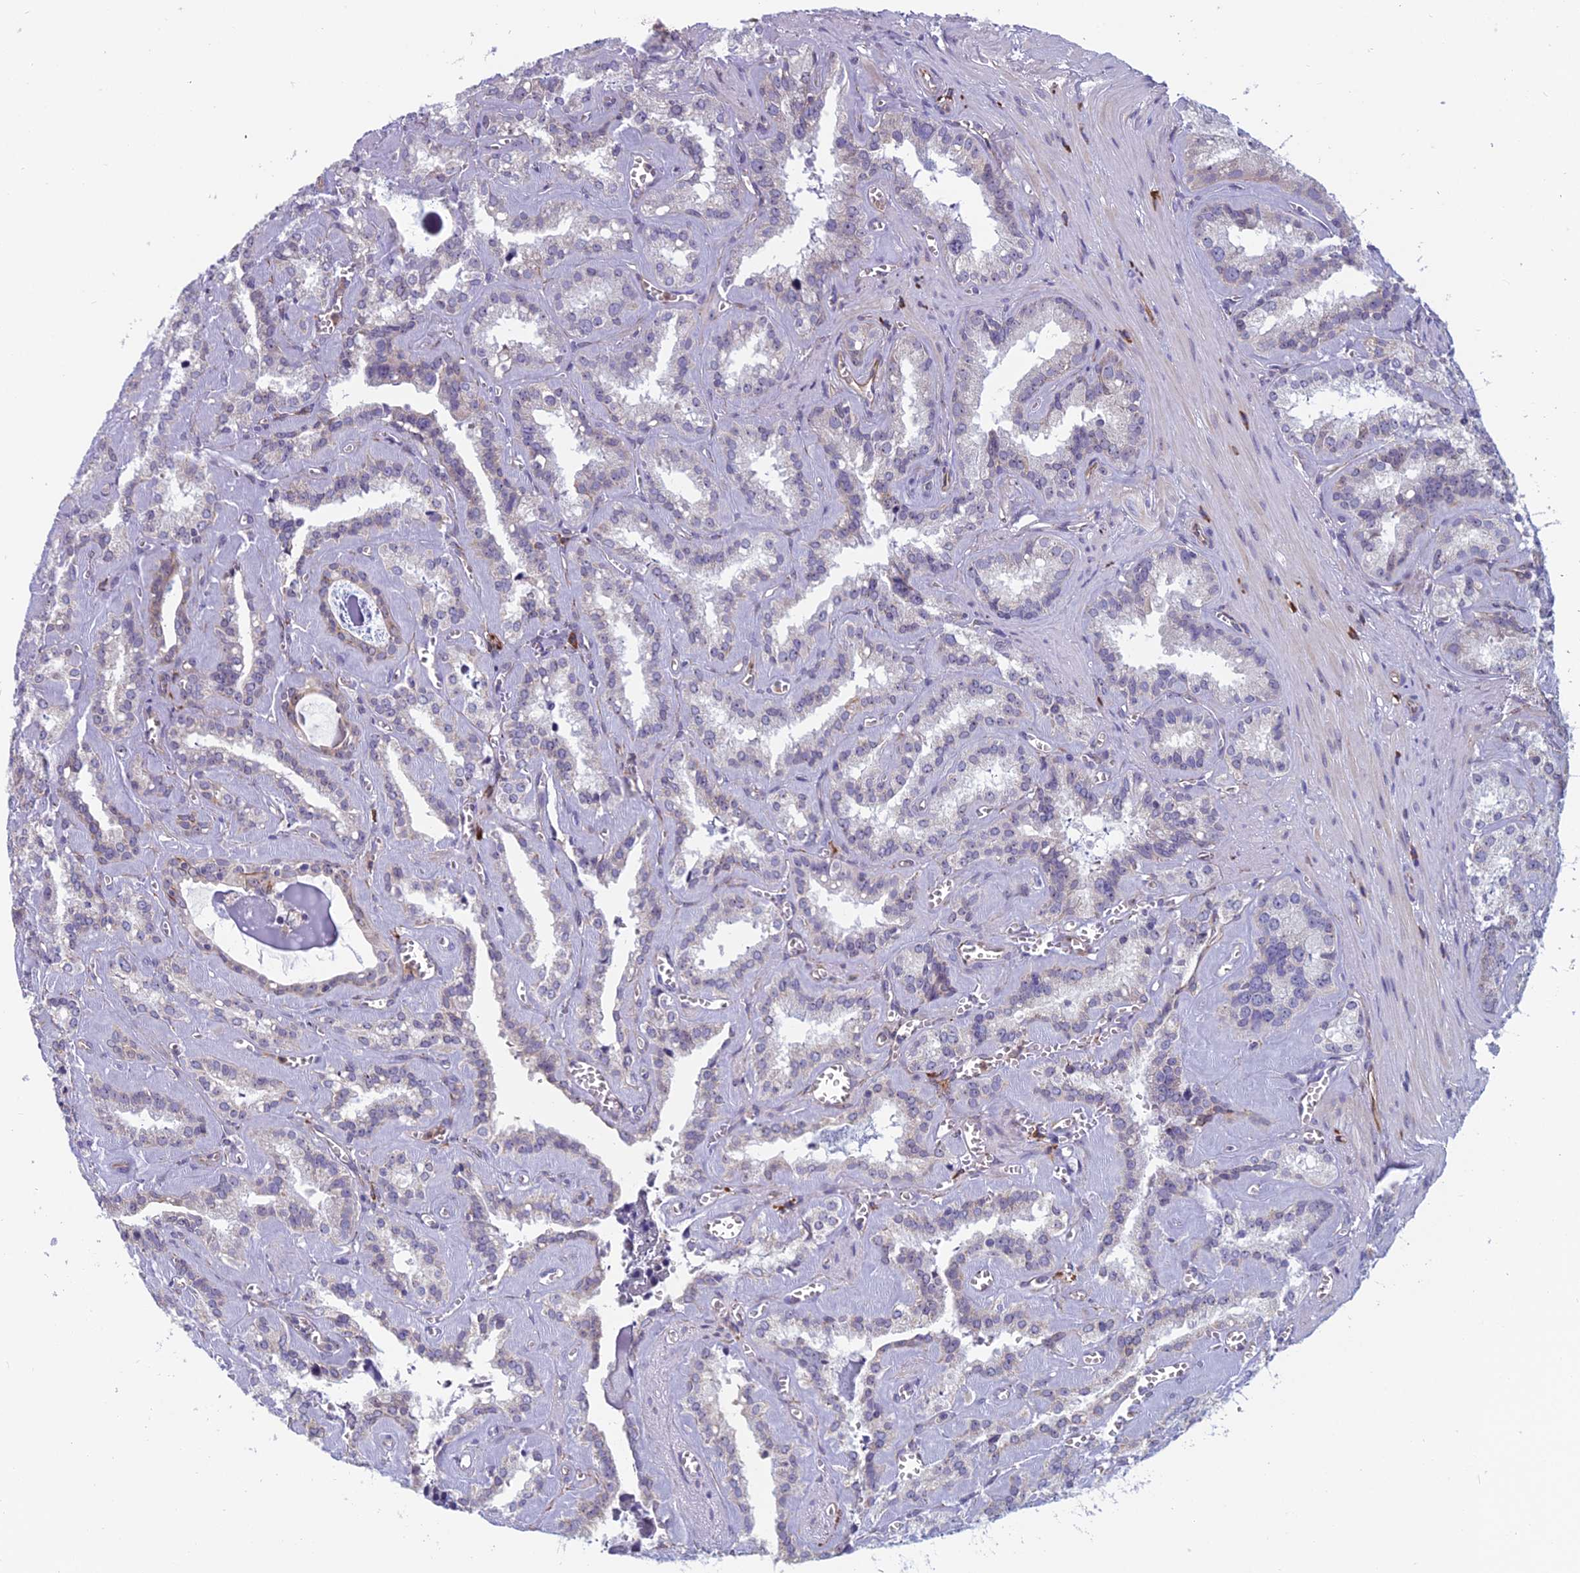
{"staining": {"intensity": "negative", "quantity": "none", "location": "none"}, "tissue": "seminal vesicle", "cell_type": "Glandular cells", "image_type": "normal", "snomed": [{"axis": "morphology", "description": "Normal tissue, NOS"}, {"axis": "topography", "description": "Prostate"}, {"axis": "topography", "description": "Seminal veicle"}], "caption": "Immunohistochemistry (IHC) histopathology image of unremarkable seminal vesicle: human seminal vesicle stained with DAB (3,3'-diaminobenzidine) reveals no significant protein positivity in glandular cells. (DAB IHC, high magnification).", "gene": "NOC2L", "patient": {"sex": "male", "age": 59}}